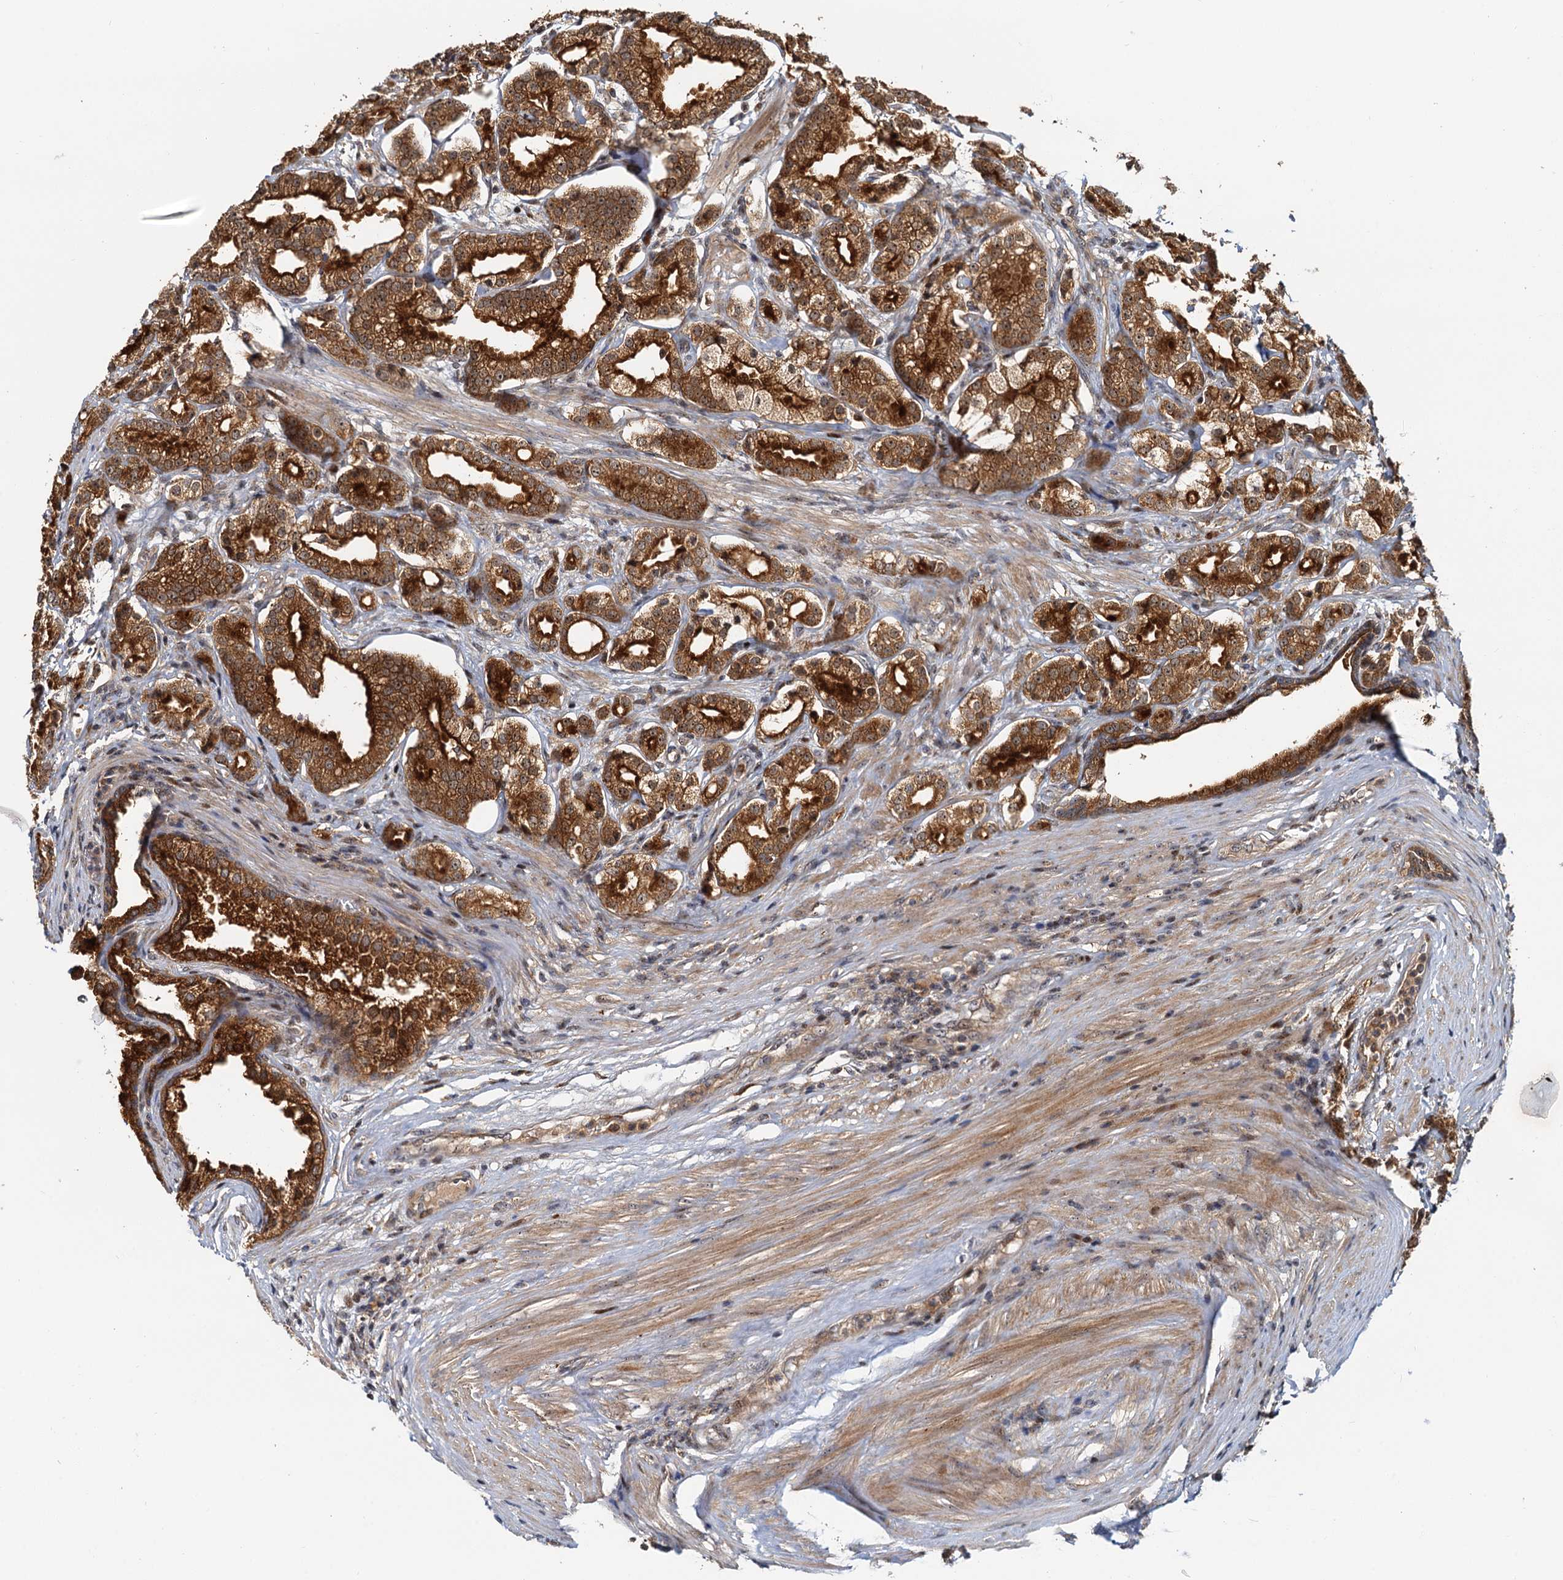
{"staining": {"intensity": "strong", "quantity": ">75%", "location": "cytoplasmic/membranous,nuclear"}, "tissue": "prostate cancer", "cell_type": "Tumor cells", "image_type": "cancer", "snomed": [{"axis": "morphology", "description": "Adenocarcinoma, High grade"}, {"axis": "topography", "description": "Prostate"}], "caption": "Prostate cancer was stained to show a protein in brown. There is high levels of strong cytoplasmic/membranous and nuclear staining in about >75% of tumor cells. (DAB (3,3'-diaminobenzidine) = brown stain, brightfield microscopy at high magnification).", "gene": "TOLLIP", "patient": {"sex": "male", "age": 69}}